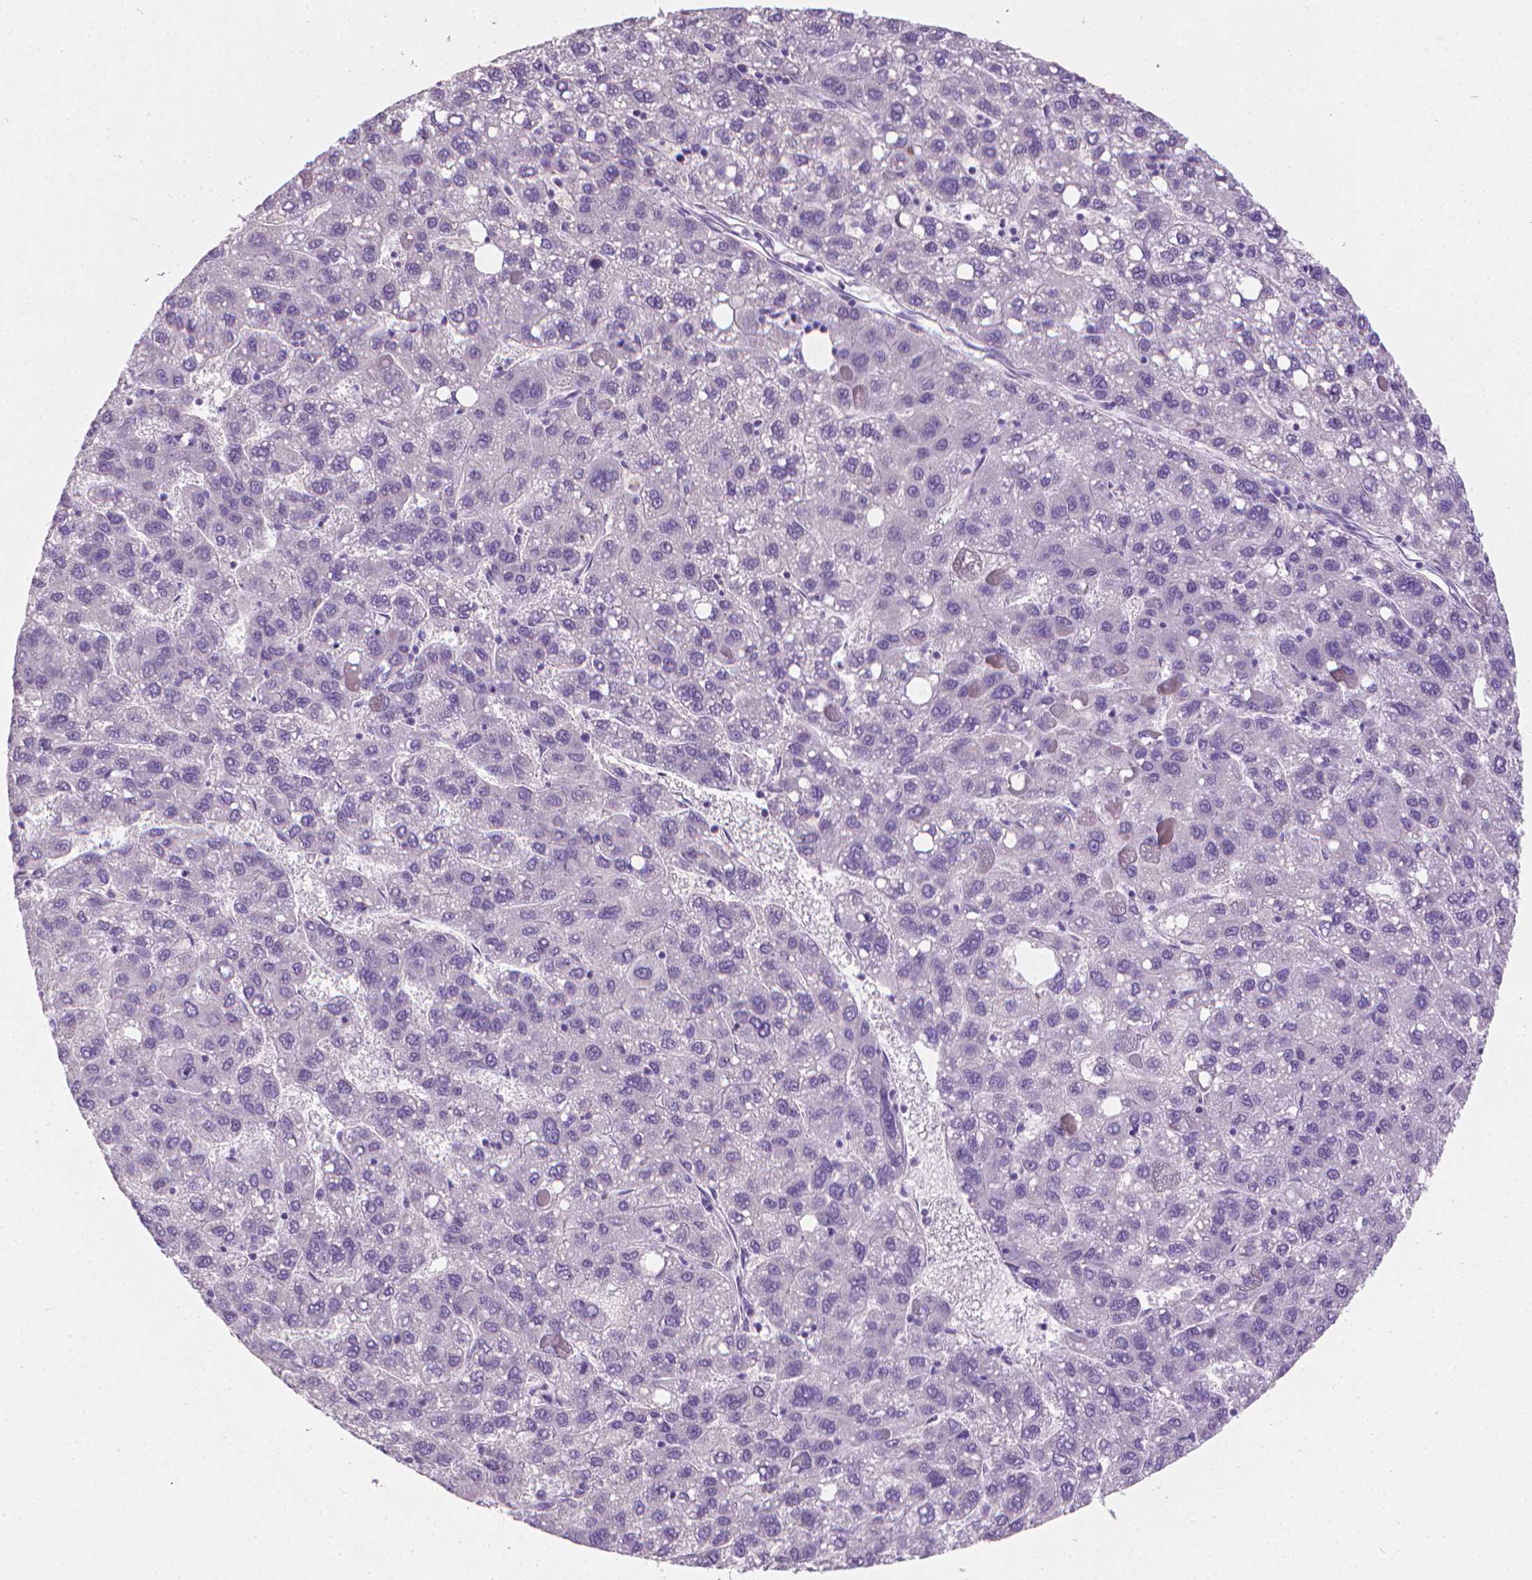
{"staining": {"intensity": "negative", "quantity": "none", "location": "none"}, "tissue": "liver cancer", "cell_type": "Tumor cells", "image_type": "cancer", "snomed": [{"axis": "morphology", "description": "Carcinoma, Hepatocellular, NOS"}, {"axis": "topography", "description": "Liver"}], "caption": "Photomicrograph shows no protein expression in tumor cells of hepatocellular carcinoma (liver) tissue.", "gene": "TNNI2", "patient": {"sex": "female", "age": 82}}